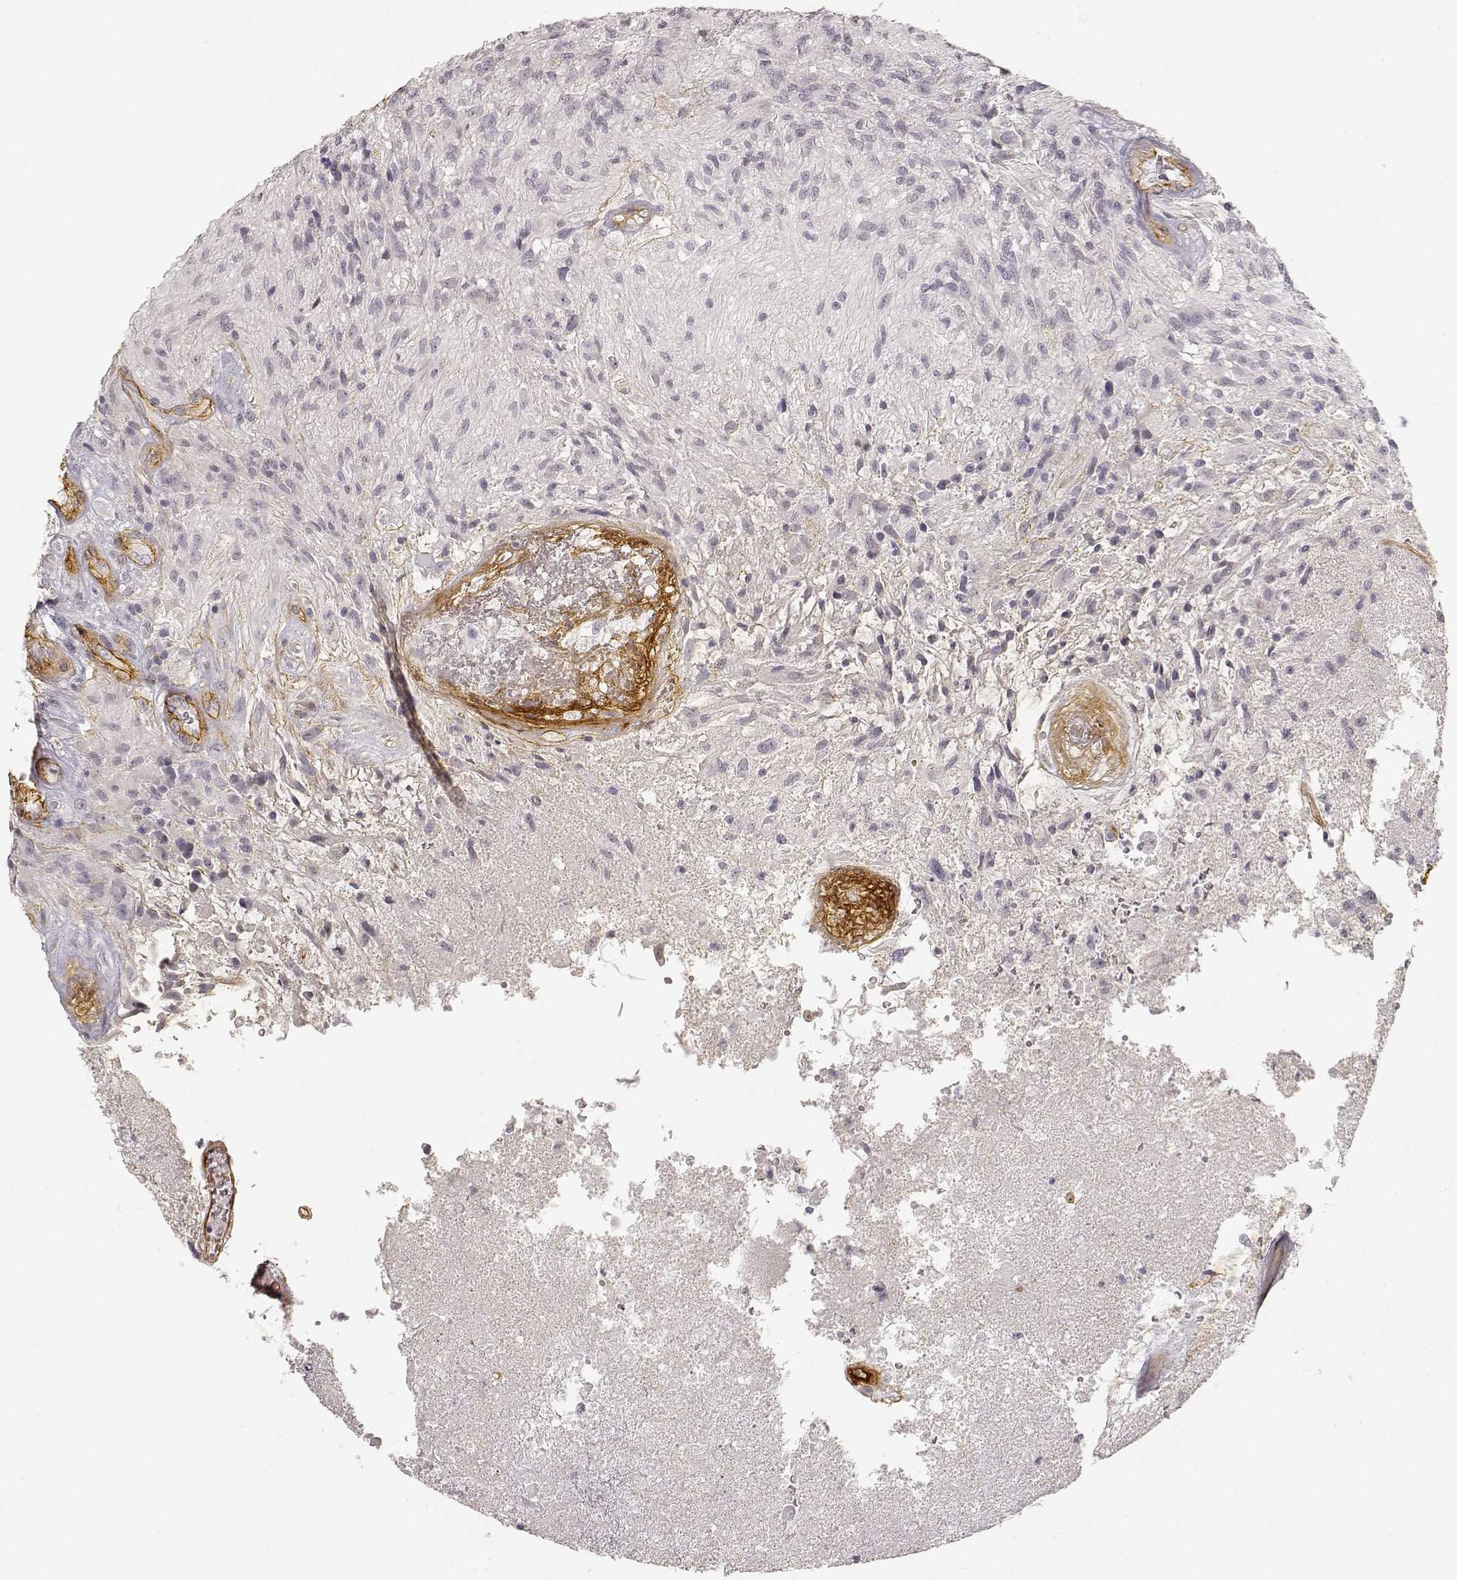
{"staining": {"intensity": "negative", "quantity": "none", "location": "none"}, "tissue": "glioma", "cell_type": "Tumor cells", "image_type": "cancer", "snomed": [{"axis": "morphology", "description": "Glioma, malignant, High grade"}, {"axis": "topography", "description": "Brain"}], "caption": "Protein analysis of malignant glioma (high-grade) shows no significant positivity in tumor cells.", "gene": "LAMA4", "patient": {"sex": "male", "age": 56}}